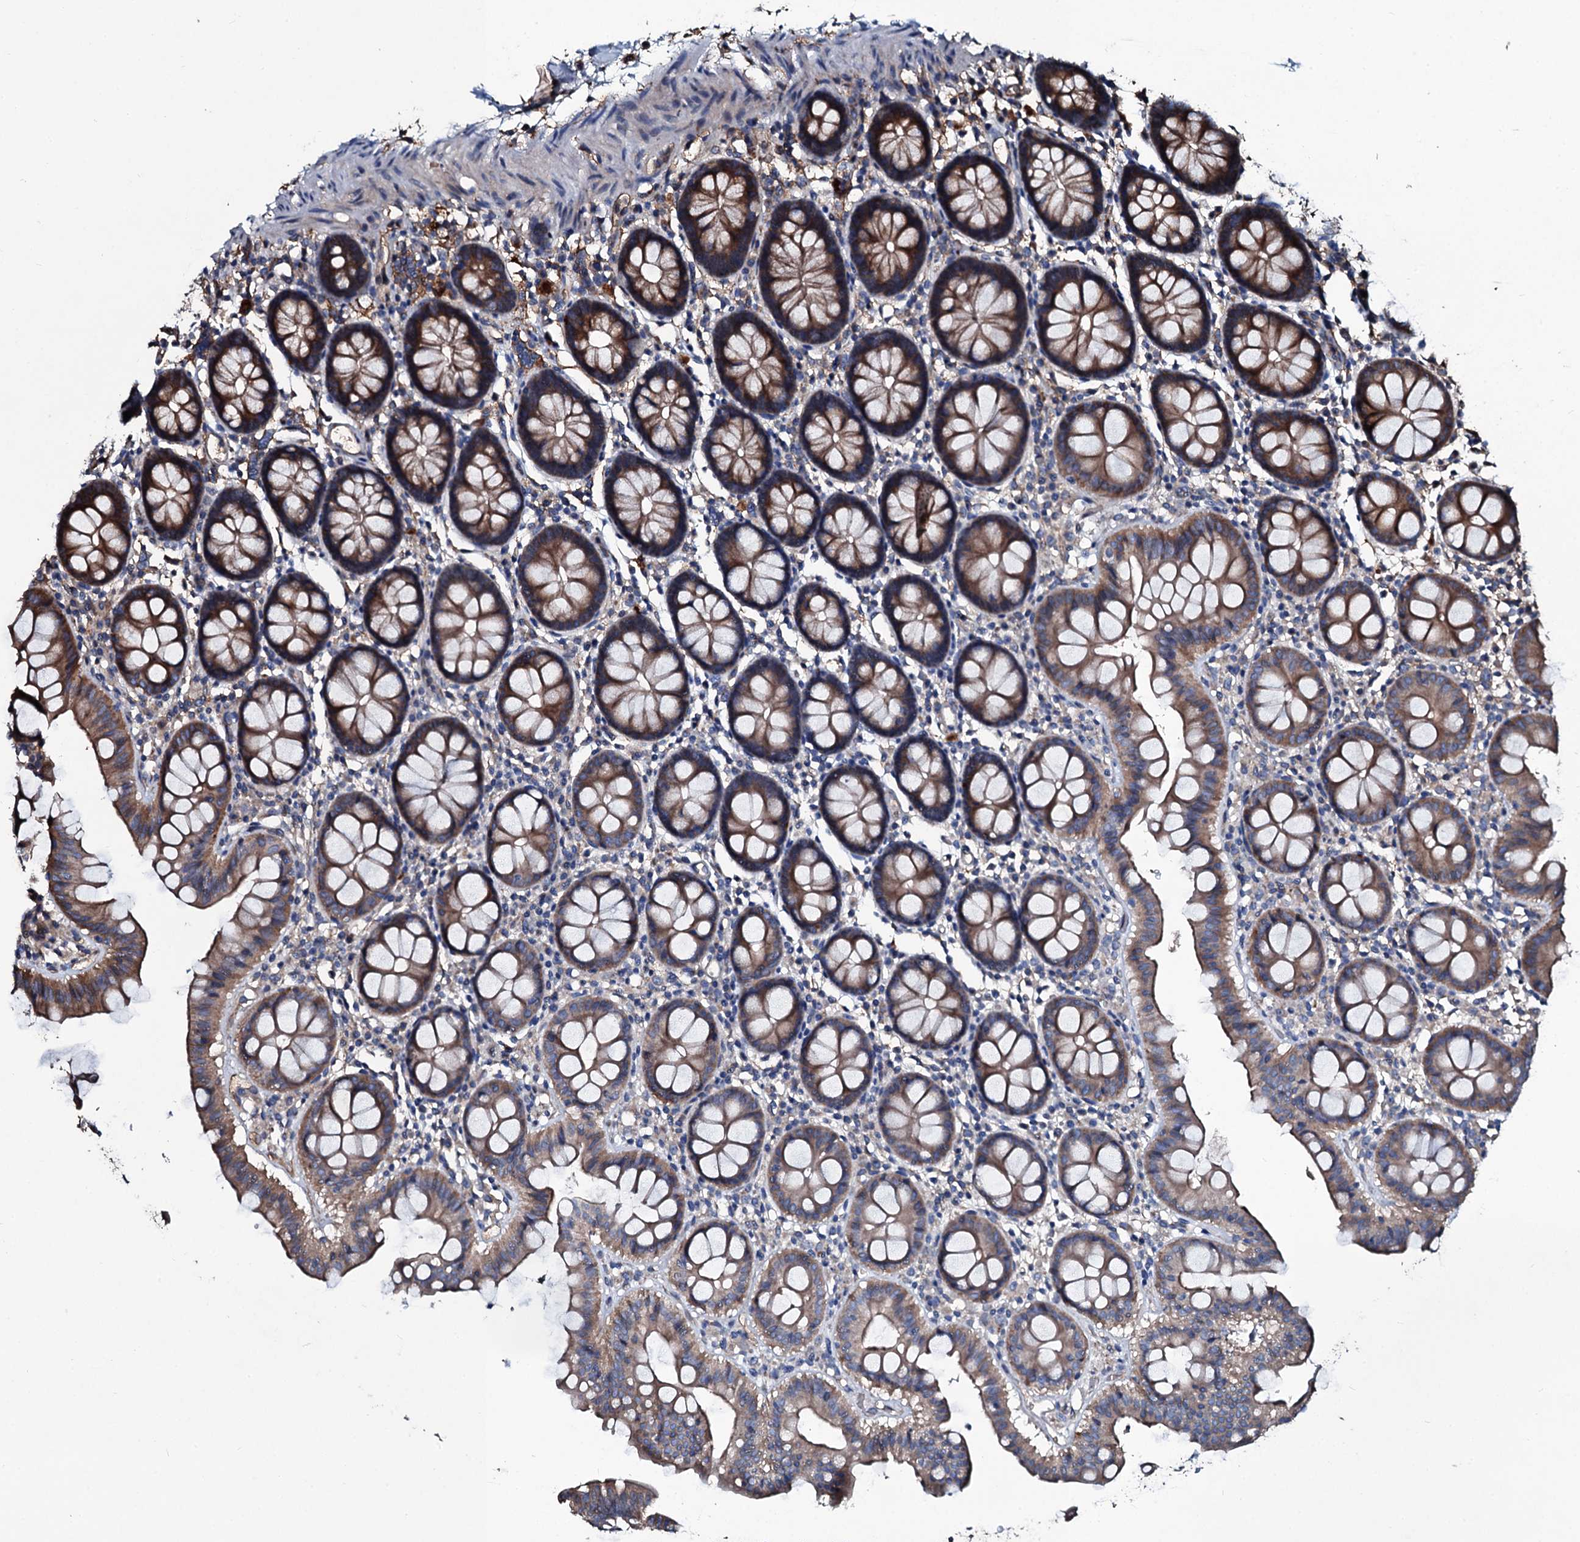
{"staining": {"intensity": "moderate", "quantity": ">75%", "location": "cytoplasmic/membranous"}, "tissue": "colon", "cell_type": "Glandular cells", "image_type": "normal", "snomed": [{"axis": "morphology", "description": "Normal tissue, NOS"}, {"axis": "topography", "description": "Colon"}], "caption": "A medium amount of moderate cytoplasmic/membranous expression is seen in approximately >75% of glandular cells in benign colon.", "gene": "DMAC2", "patient": {"sex": "male", "age": 75}}